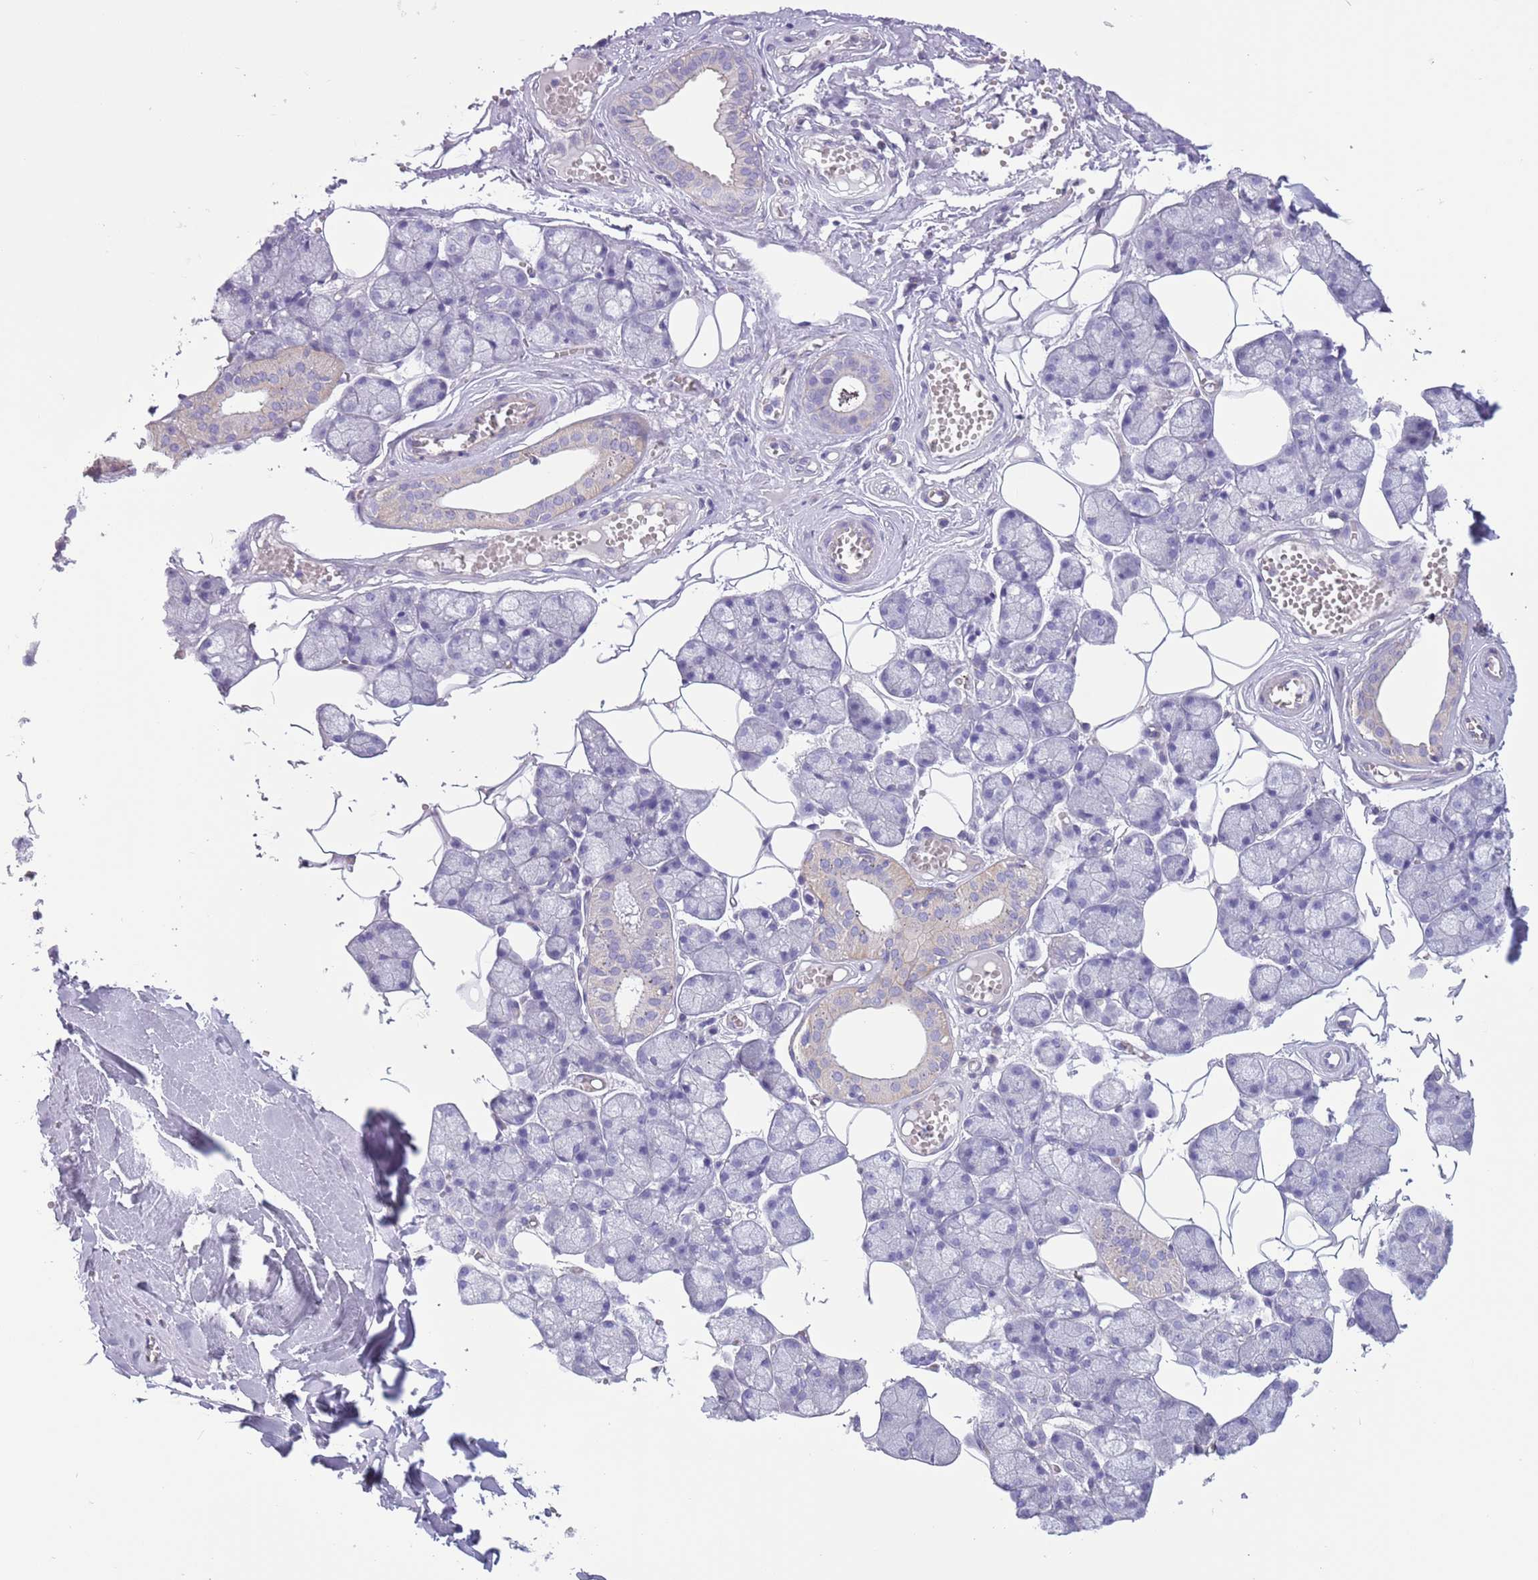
{"staining": {"intensity": "weak", "quantity": "<25%", "location": "cytoplasmic/membranous"}, "tissue": "salivary gland", "cell_type": "Glandular cells", "image_type": "normal", "snomed": [{"axis": "morphology", "description": "Normal tissue, NOS"}, {"axis": "topography", "description": "Salivary gland"}], "caption": "The image demonstrates no staining of glandular cells in benign salivary gland.", "gene": "RBP3", "patient": {"sex": "male", "age": 62}}